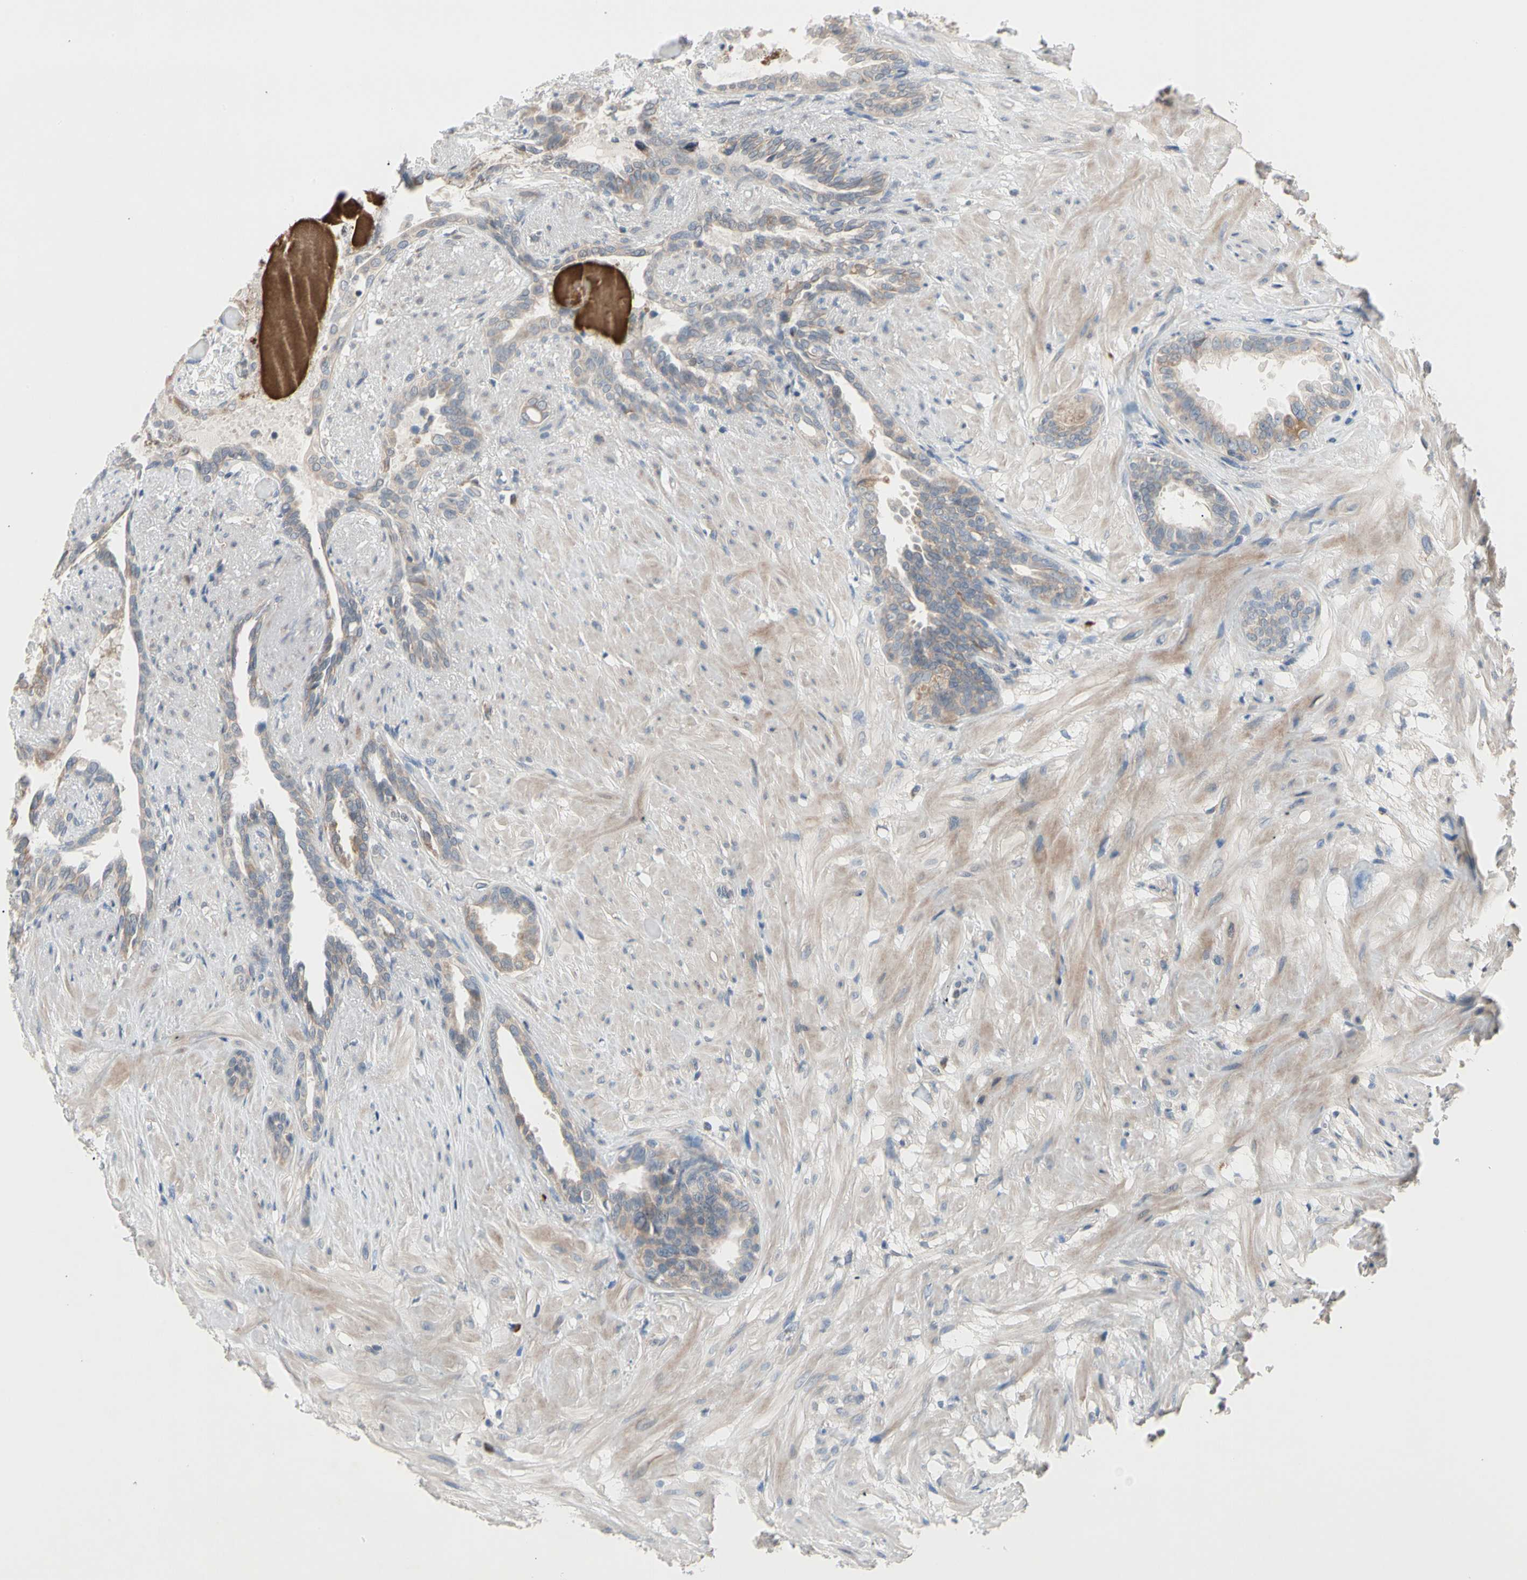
{"staining": {"intensity": "weak", "quantity": ">75%", "location": "cytoplasmic/membranous"}, "tissue": "seminal vesicle", "cell_type": "Glandular cells", "image_type": "normal", "snomed": [{"axis": "morphology", "description": "Normal tissue, NOS"}, {"axis": "topography", "description": "Seminal veicle"}], "caption": "The immunohistochemical stain shows weak cytoplasmic/membranous staining in glandular cells of normal seminal vesicle. The staining was performed using DAB (3,3'-diaminobenzidine), with brown indicating positive protein expression. Nuclei are stained blue with hematoxylin.", "gene": "MARK1", "patient": {"sex": "male", "age": 61}}